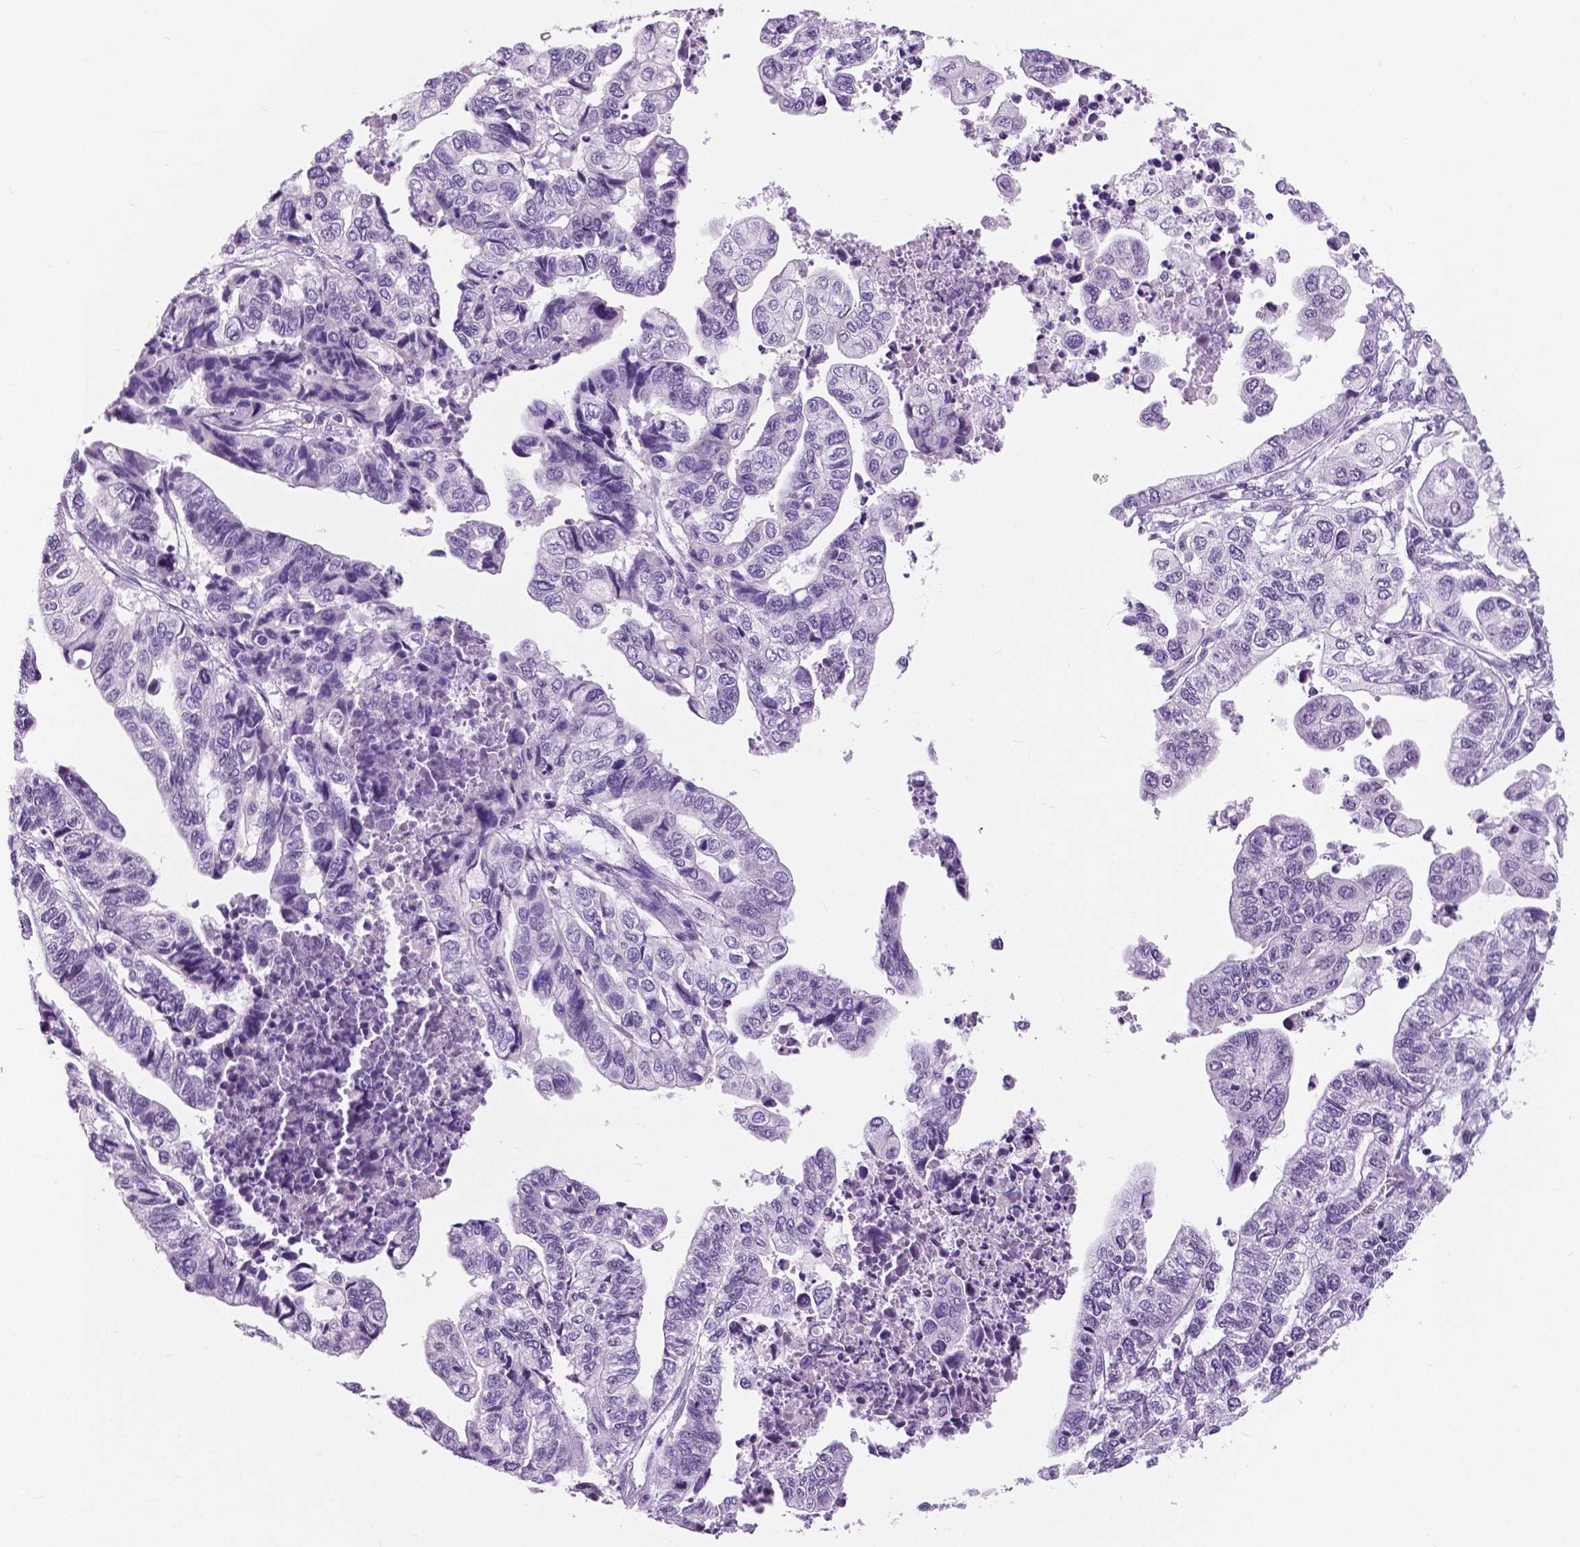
{"staining": {"intensity": "negative", "quantity": "none", "location": "none"}, "tissue": "stomach cancer", "cell_type": "Tumor cells", "image_type": "cancer", "snomed": [{"axis": "morphology", "description": "Adenocarcinoma, NOS"}, {"axis": "topography", "description": "Stomach, upper"}], "caption": "Stomach adenocarcinoma was stained to show a protein in brown. There is no significant expression in tumor cells.", "gene": "MYOM1", "patient": {"sex": "female", "age": 67}}